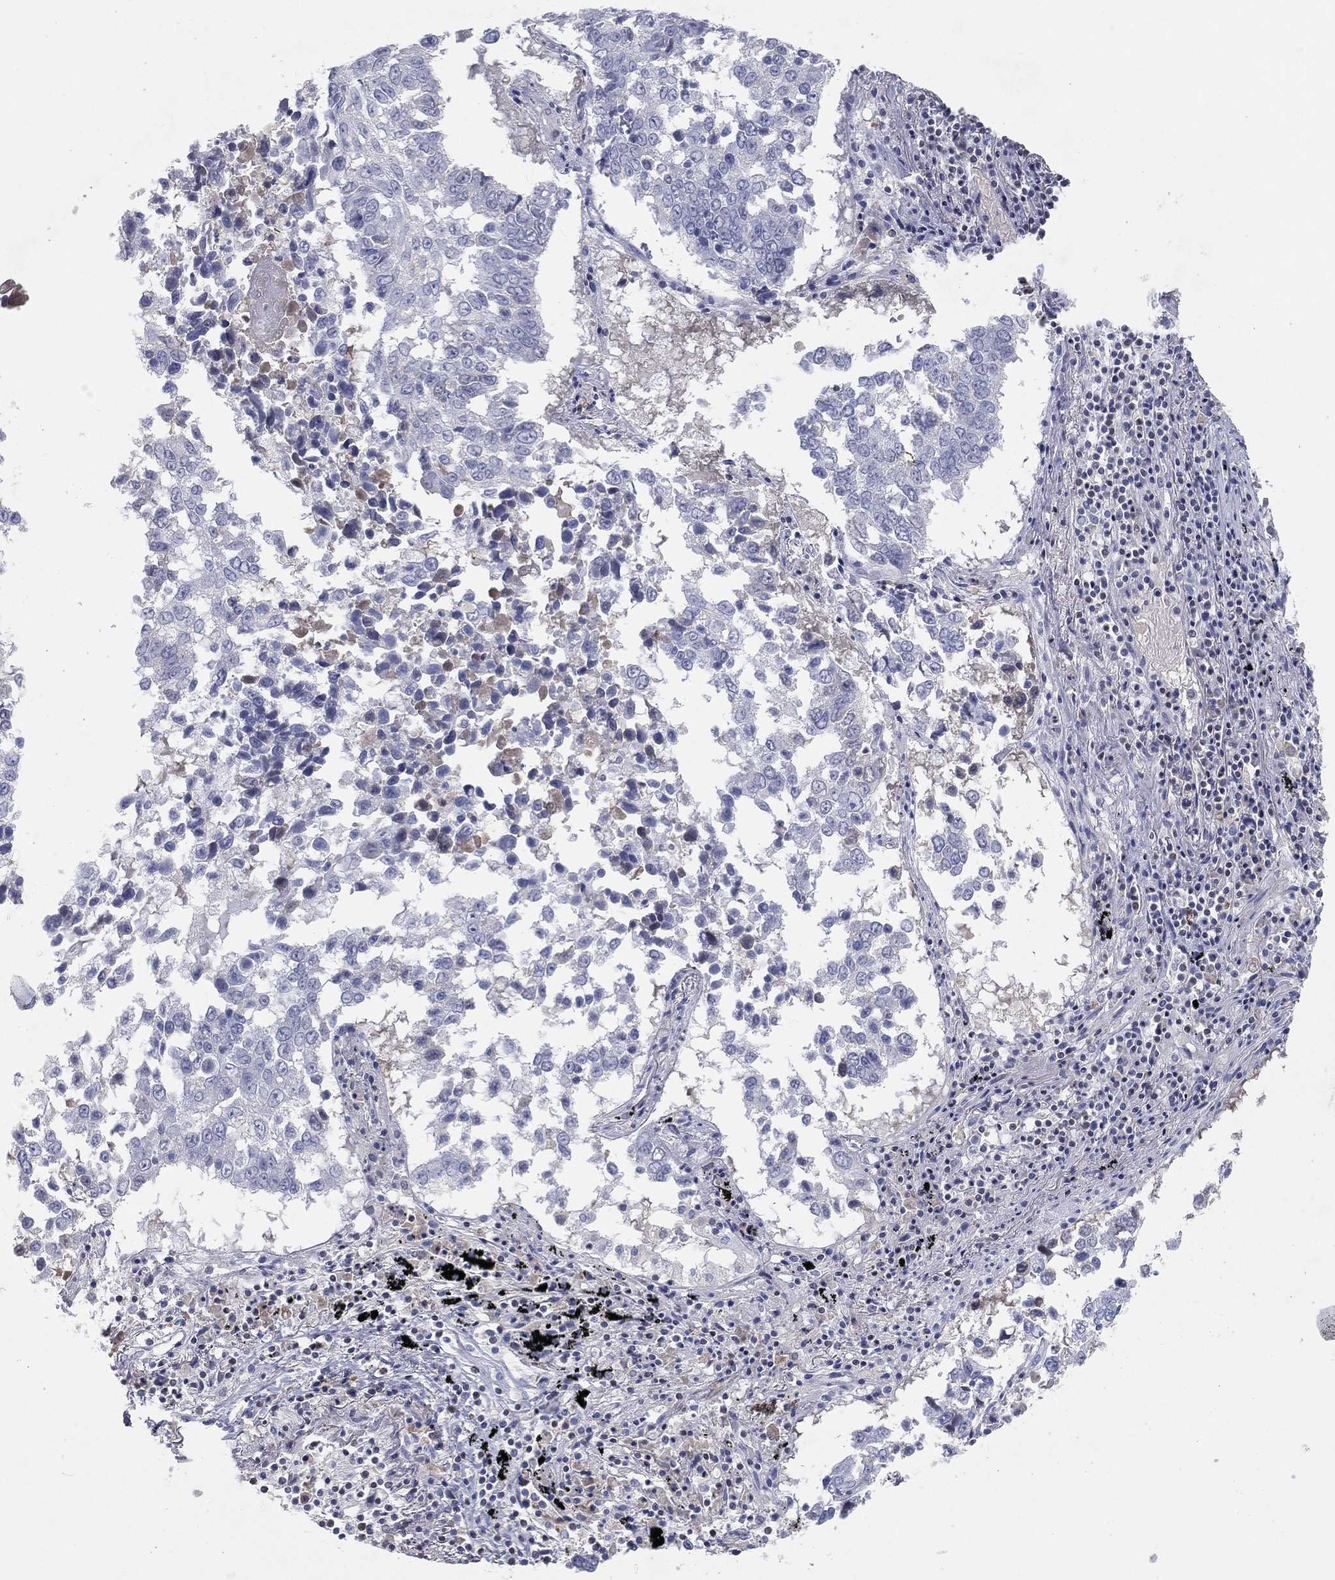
{"staining": {"intensity": "negative", "quantity": "none", "location": "none"}, "tissue": "lung cancer", "cell_type": "Tumor cells", "image_type": "cancer", "snomed": [{"axis": "morphology", "description": "Squamous cell carcinoma, NOS"}, {"axis": "topography", "description": "Lung"}], "caption": "Immunohistochemical staining of human lung cancer (squamous cell carcinoma) reveals no significant positivity in tumor cells.", "gene": "CPT1B", "patient": {"sex": "male", "age": 82}}